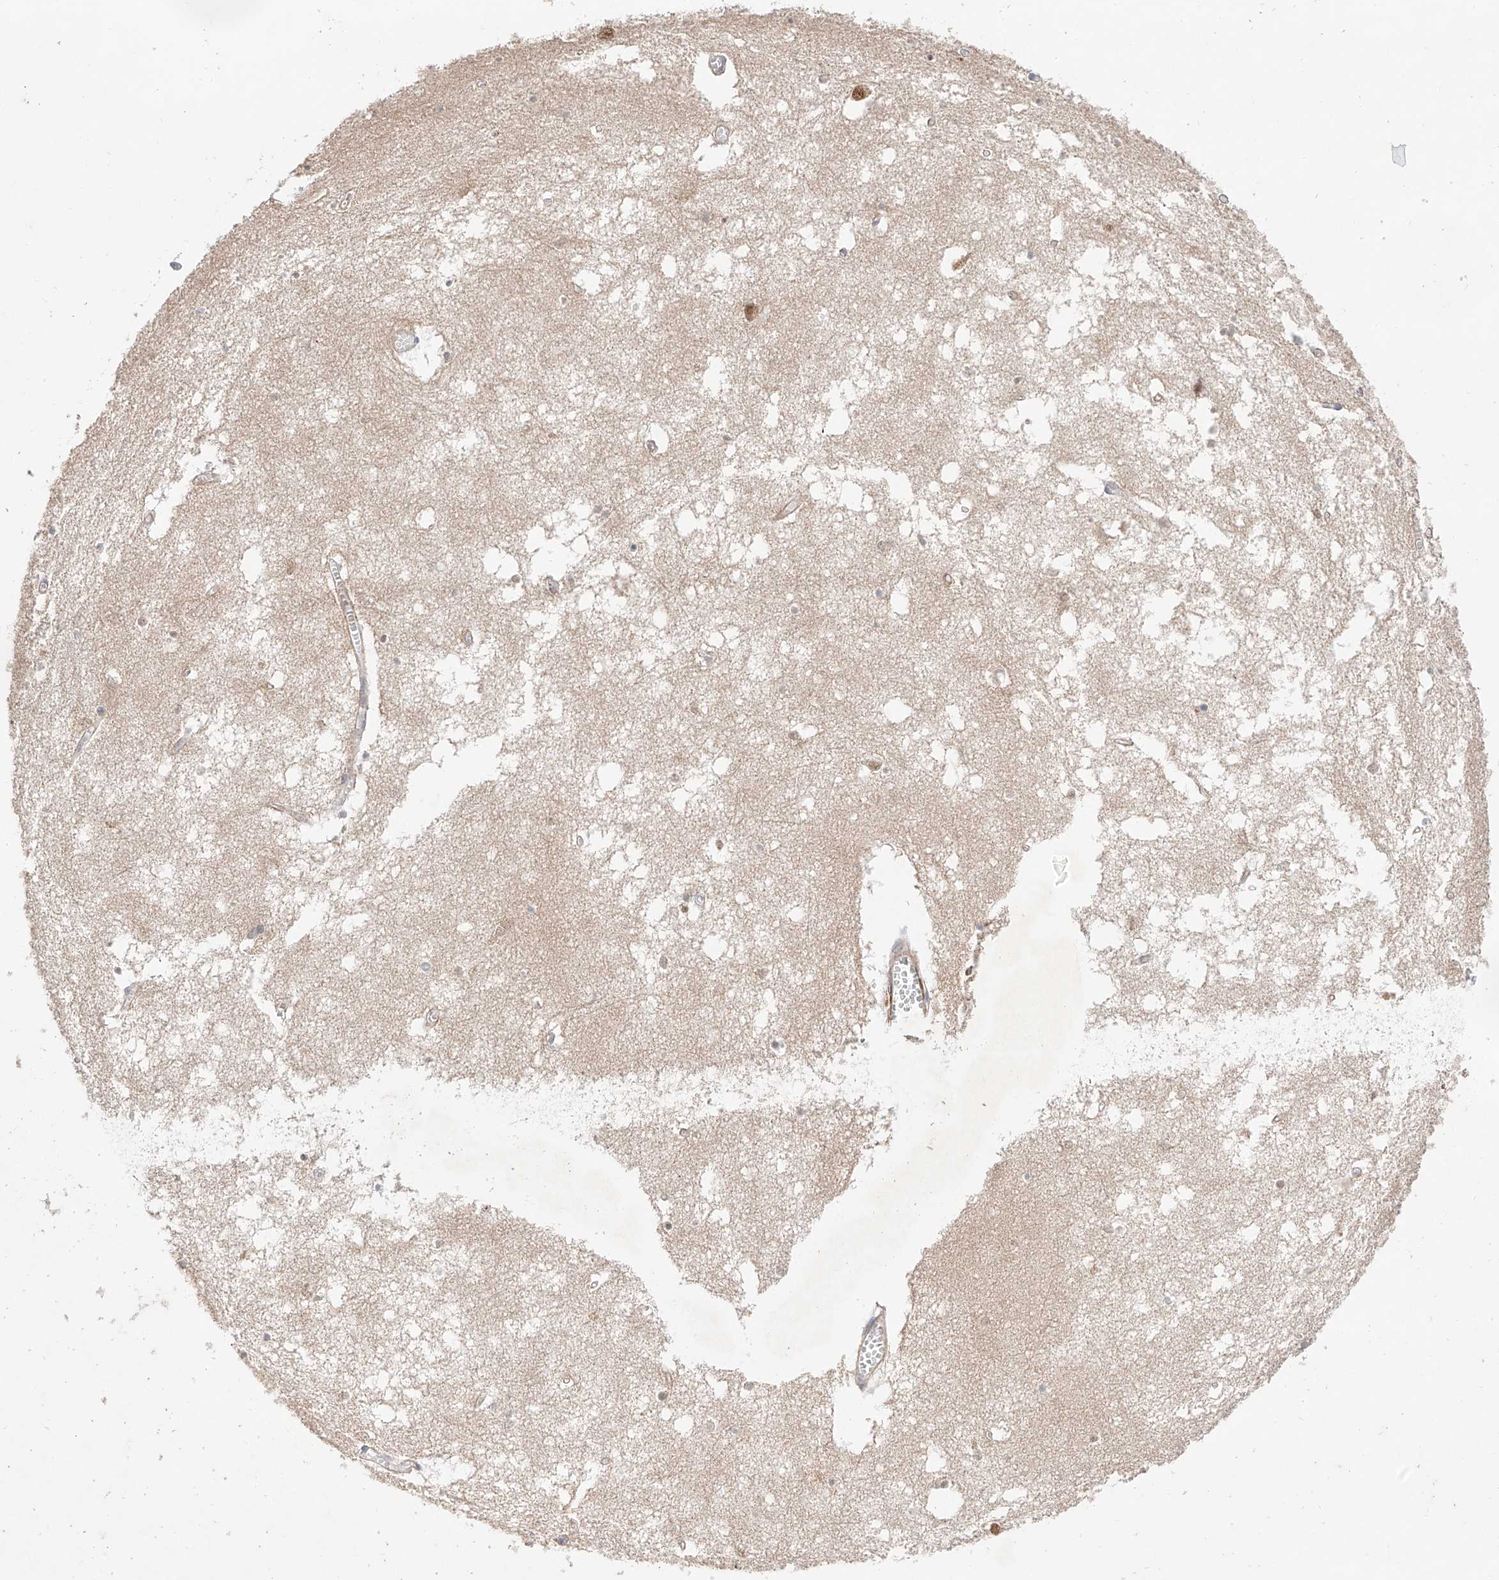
{"staining": {"intensity": "negative", "quantity": "none", "location": "none"}, "tissue": "hippocampus", "cell_type": "Glial cells", "image_type": "normal", "snomed": [{"axis": "morphology", "description": "Normal tissue, NOS"}, {"axis": "topography", "description": "Hippocampus"}], "caption": "Immunohistochemical staining of normal human hippocampus demonstrates no significant positivity in glial cells.", "gene": "TSR2", "patient": {"sex": "male", "age": 70}}